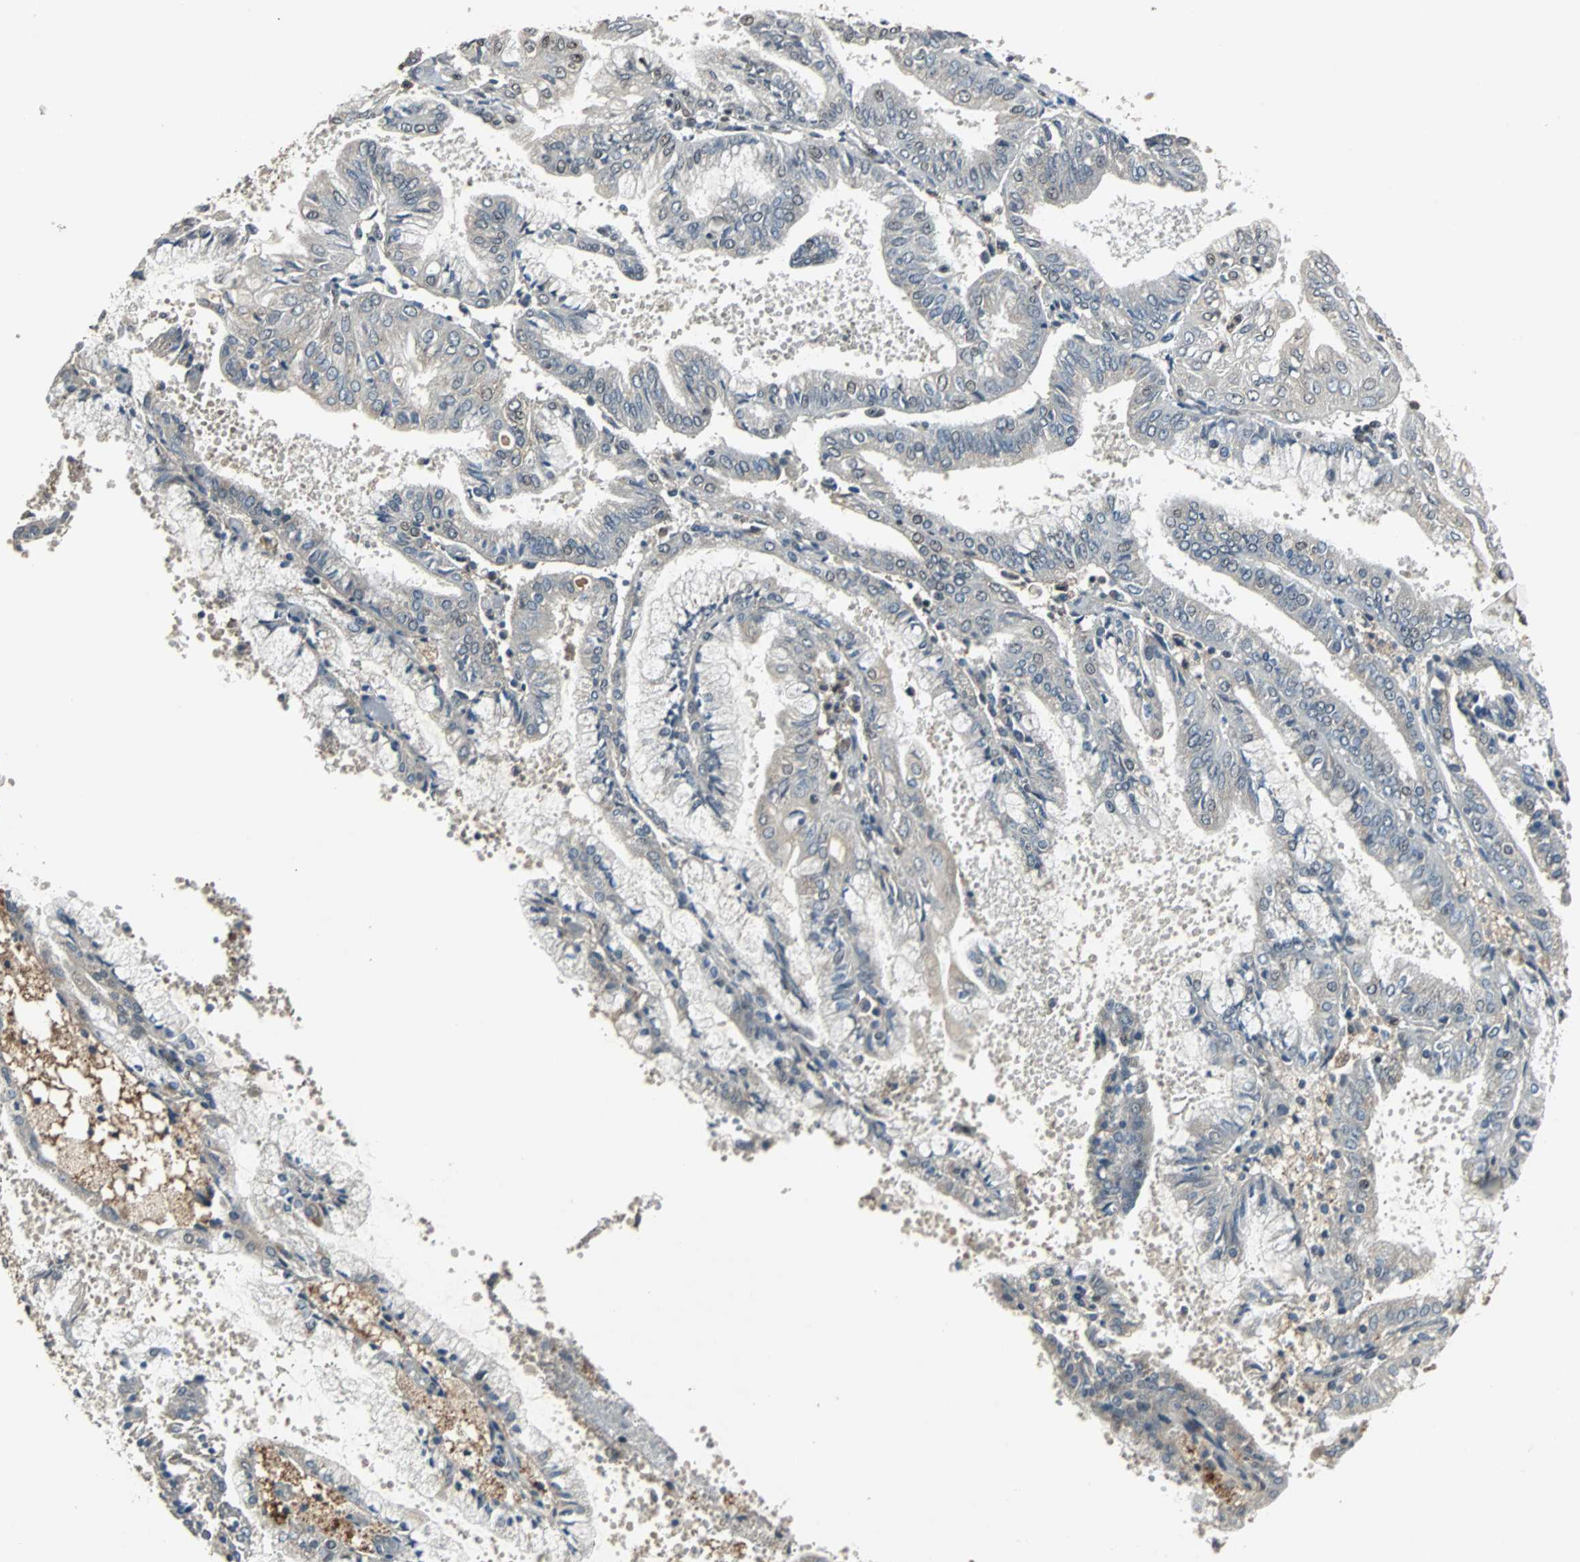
{"staining": {"intensity": "negative", "quantity": "none", "location": "none"}, "tissue": "endometrial cancer", "cell_type": "Tumor cells", "image_type": "cancer", "snomed": [{"axis": "morphology", "description": "Adenocarcinoma, NOS"}, {"axis": "topography", "description": "Endometrium"}], "caption": "The micrograph shows no staining of tumor cells in endometrial cancer (adenocarcinoma).", "gene": "MED4", "patient": {"sex": "female", "age": 63}}